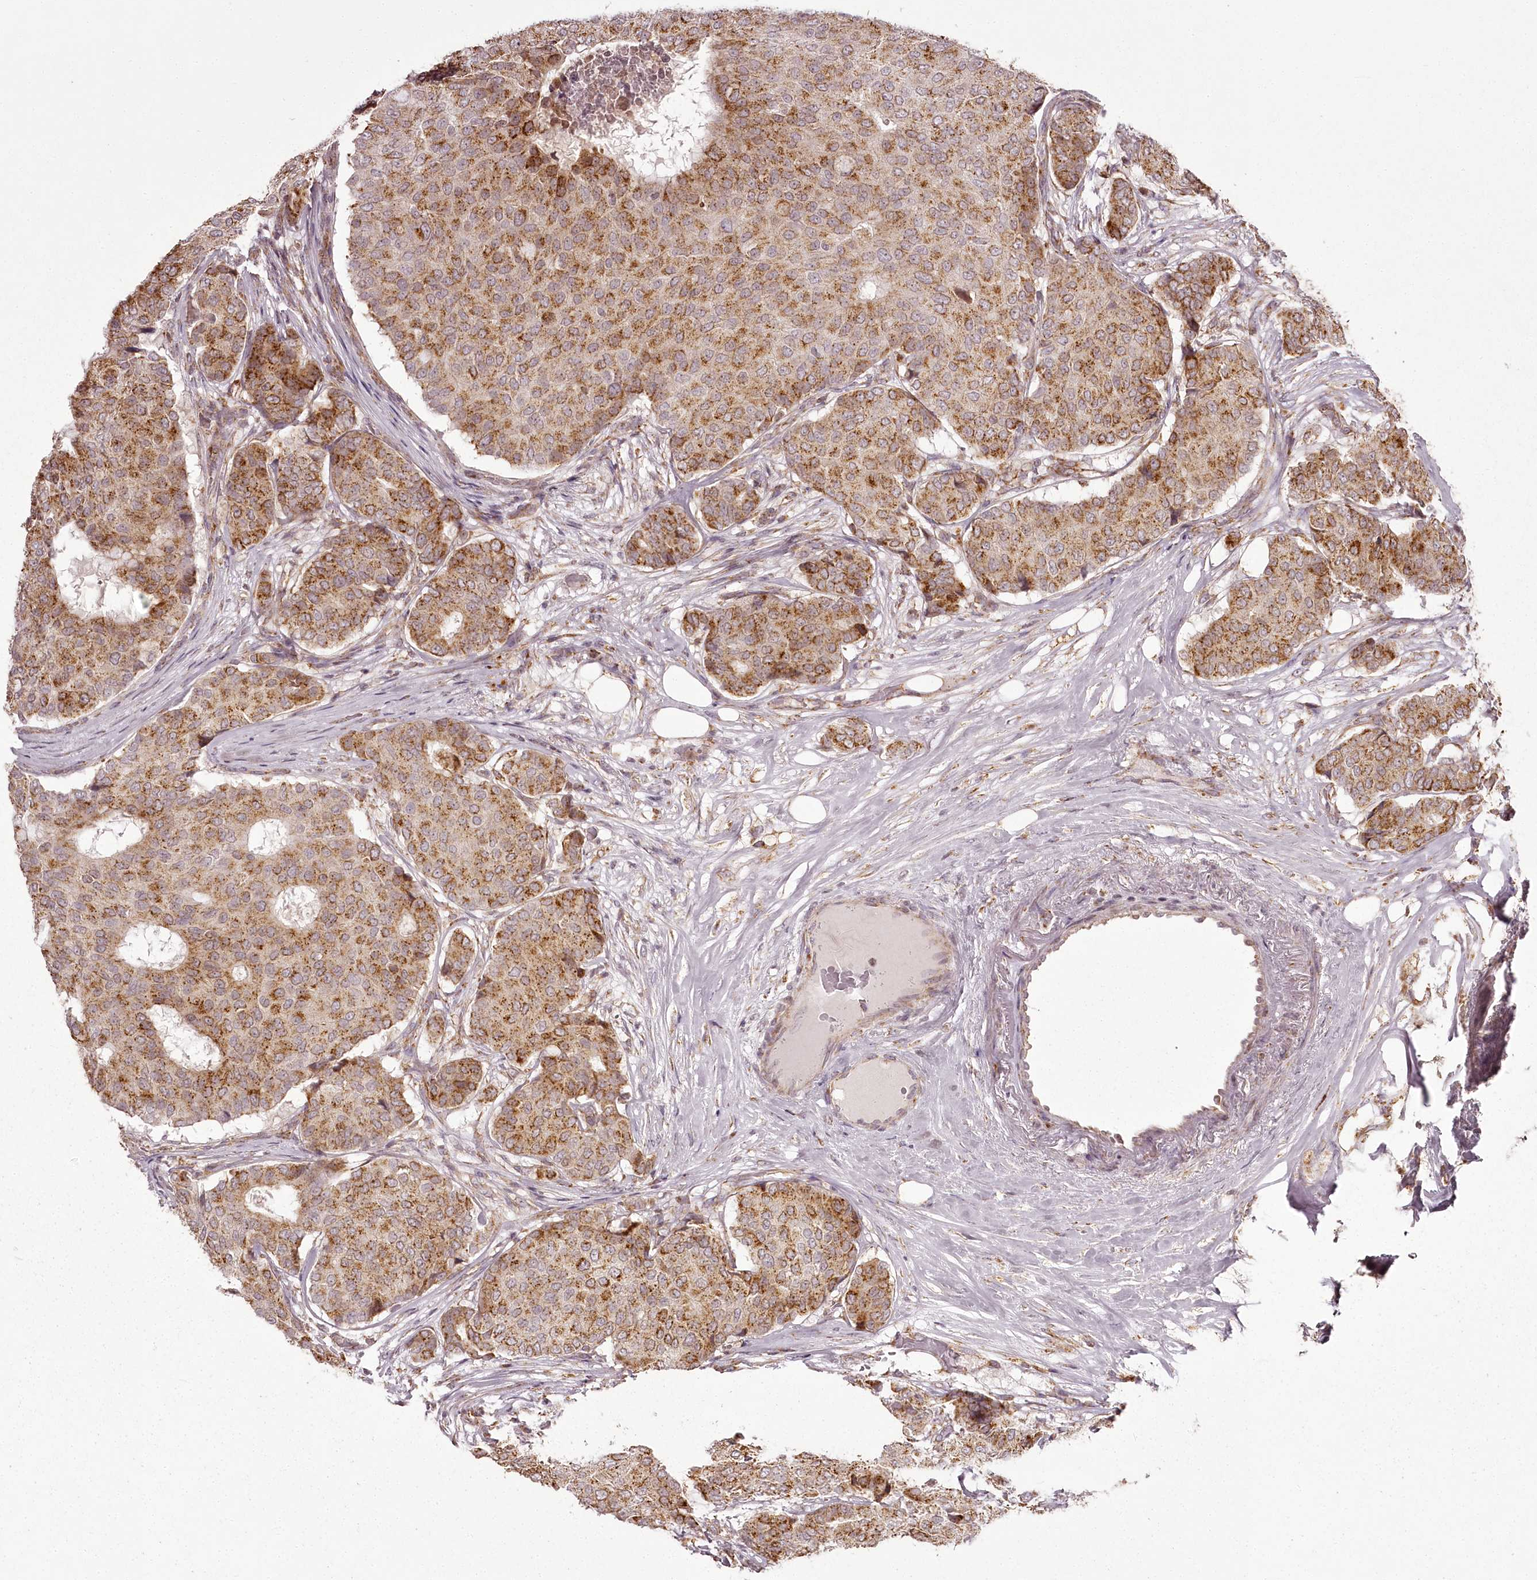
{"staining": {"intensity": "moderate", "quantity": ">75%", "location": "cytoplasmic/membranous"}, "tissue": "breast cancer", "cell_type": "Tumor cells", "image_type": "cancer", "snomed": [{"axis": "morphology", "description": "Duct carcinoma"}, {"axis": "topography", "description": "Breast"}], "caption": "Immunohistochemical staining of breast invasive ductal carcinoma reveals medium levels of moderate cytoplasmic/membranous staining in about >75% of tumor cells. (DAB = brown stain, brightfield microscopy at high magnification).", "gene": "CHCHD2", "patient": {"sex": "female", "age": 75}}